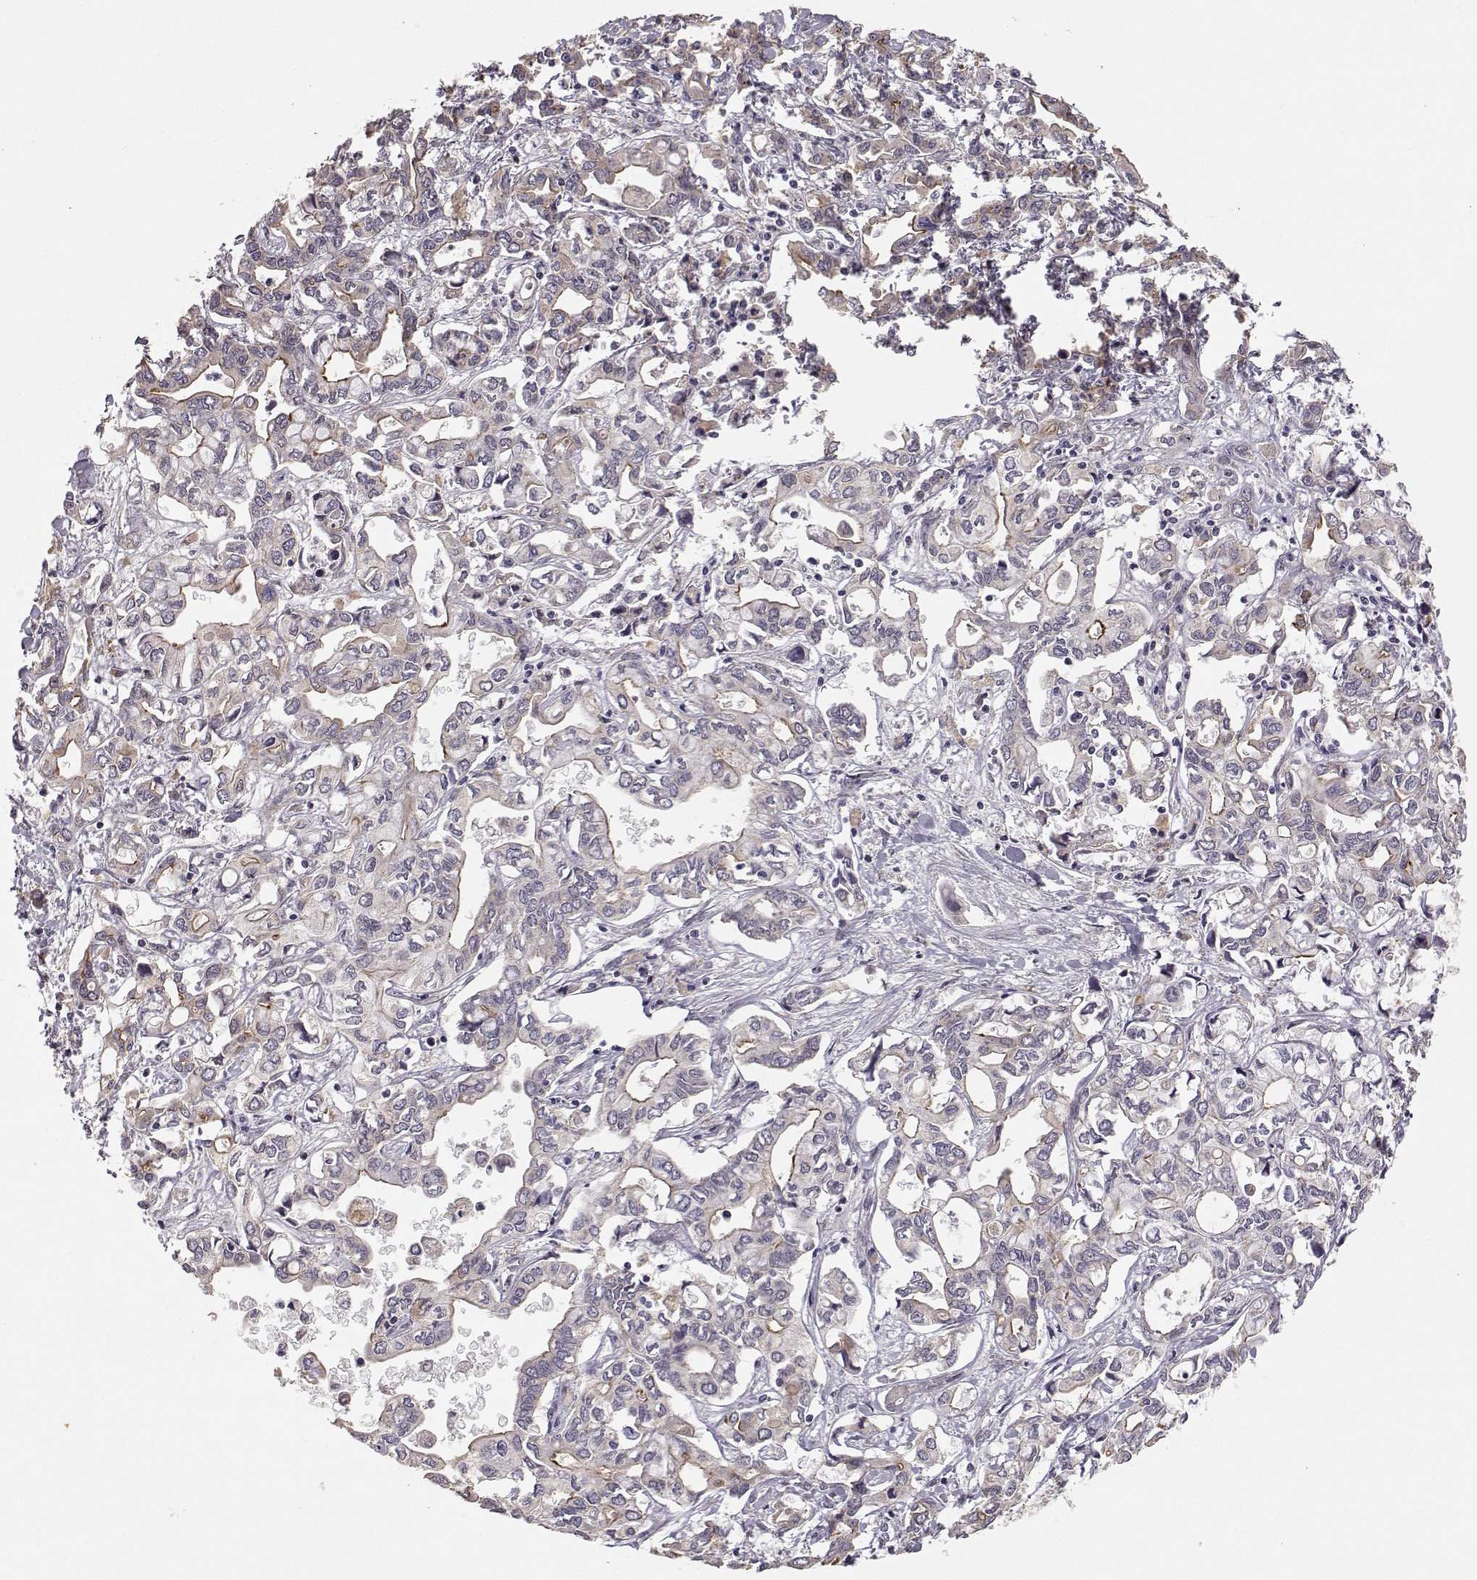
{"staining": {"intensity": "moderate", "quantity": "<25%", "location": "cytoplasmic/membranous"}, "tissue": "liver cancer", "cell_type": "Tumor cells", "image_type": "cancer", "snomed": [{"axis": "morphology", "description": "Cholangiocarcinoma"}, {"axis": "topography", "description": "Liver"}], "caption": "Protein staining by immunohistochemistry (IHC) shows moderate cytoplasmic/membranous expression in approximately <25% of tumor cells in liver cancer. The staining was performed using DAB to visualize the protein expression in brown, while the nuclei were stained in blue with hematoxylin (Magnification: 20x).", "gene": "PLEKHG3", "patient": {"sex": "female", "age": 64}}